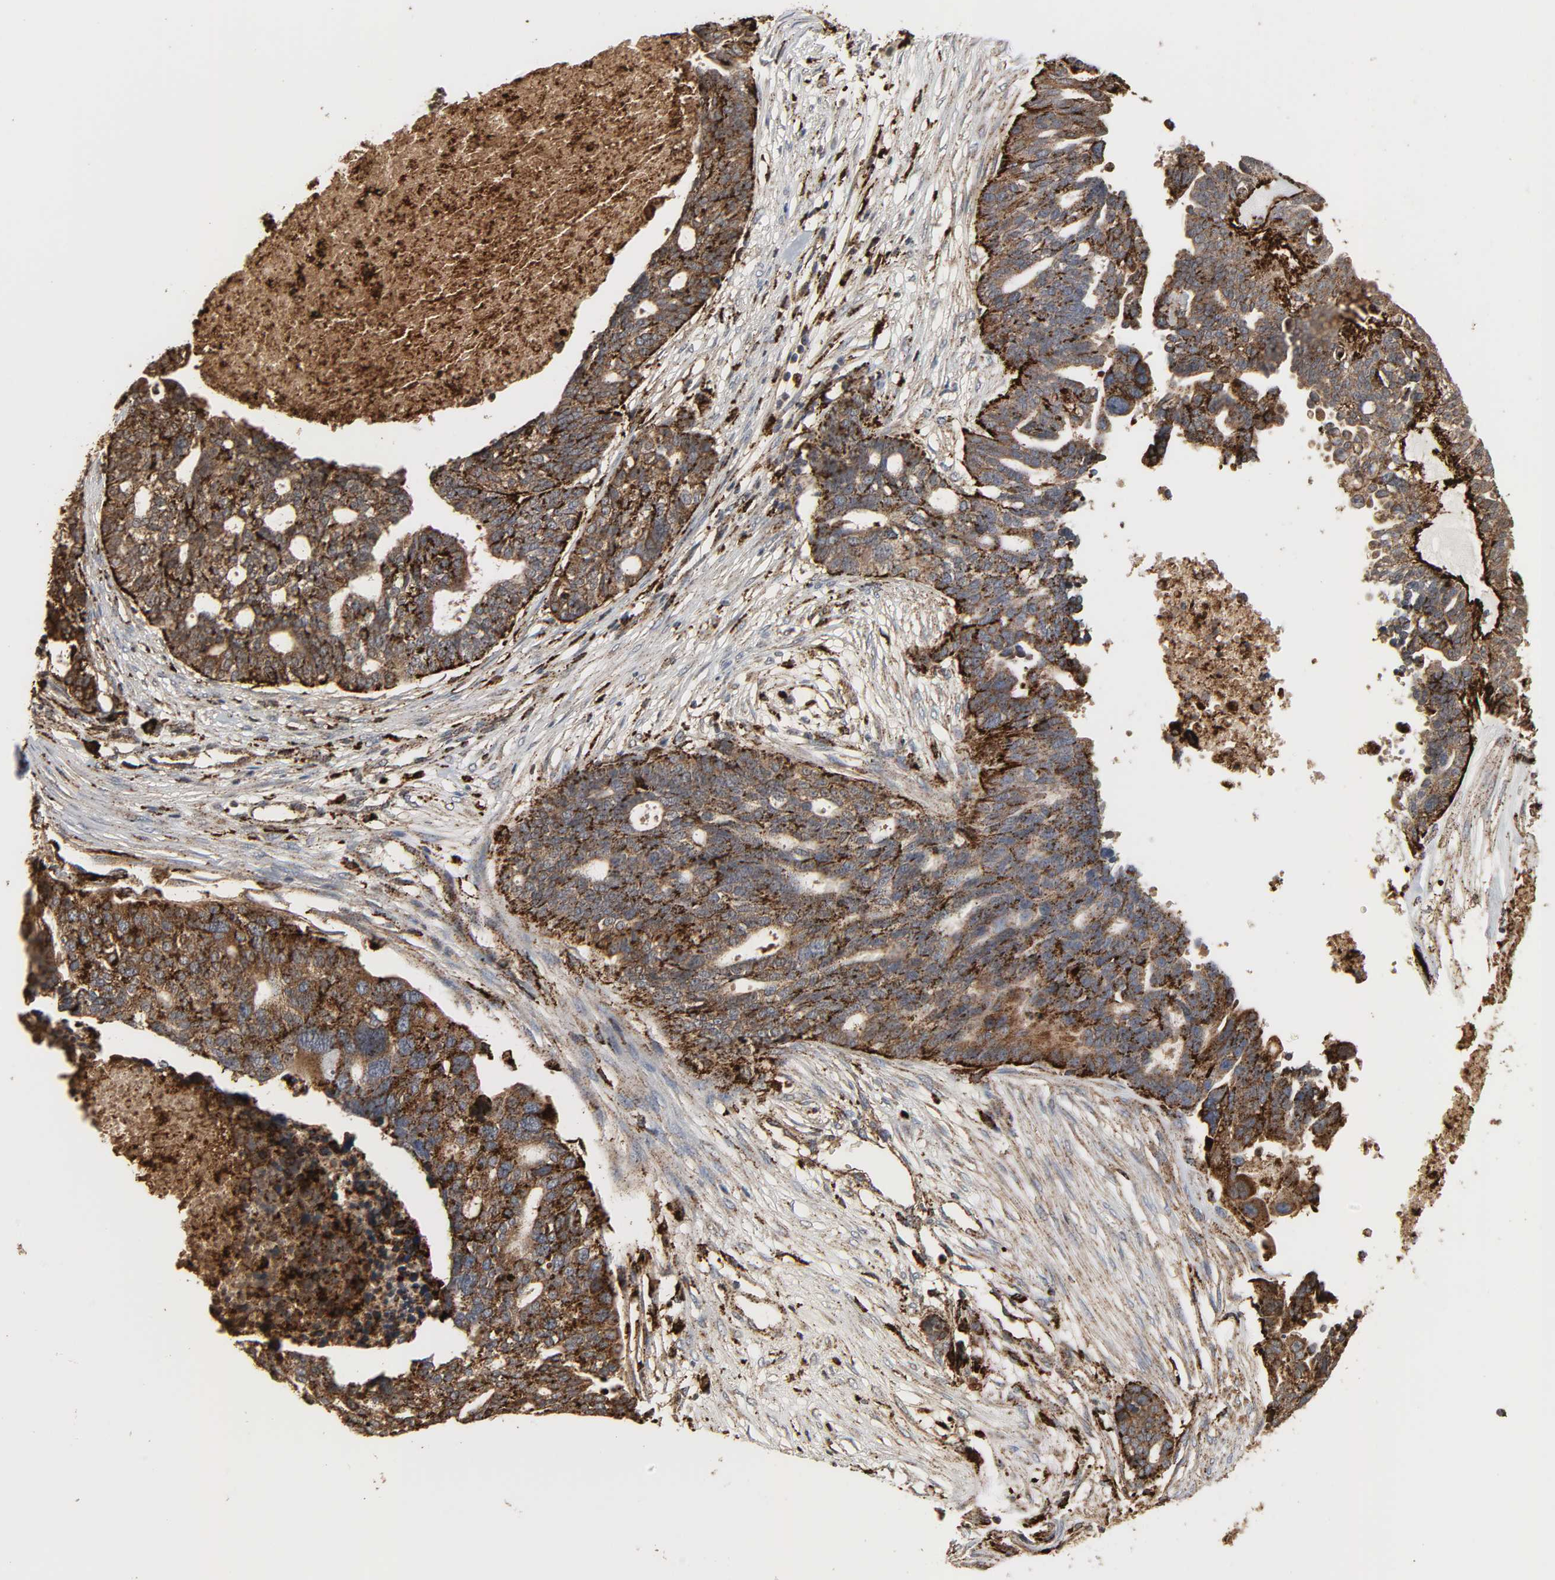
{"staining": {"intensity": "strong", "quantity": ">75%", "location": "cytoplasmic/membranous"}, "tissue": "ovarian cancer", "cell_type": "Tumor cells", "image_type": "cancer", "snomed": [{"axis": "morphology", "description": "Cystadenocarcinoma, serous, NOS"}, {"axis": "topography", "description": "Ovary"}], "caption": "Immunohistochemistry (IHC) (DAB (3,3'-diaminobenzidine)) staining of human ovarian serous cystadenocarcinoma exhibits strong cytoplasmic/membranous protein expression in approximately >75% of tumor cells.", "gene": "PSAP", "patient": {"sex": "female", "age": 59}}